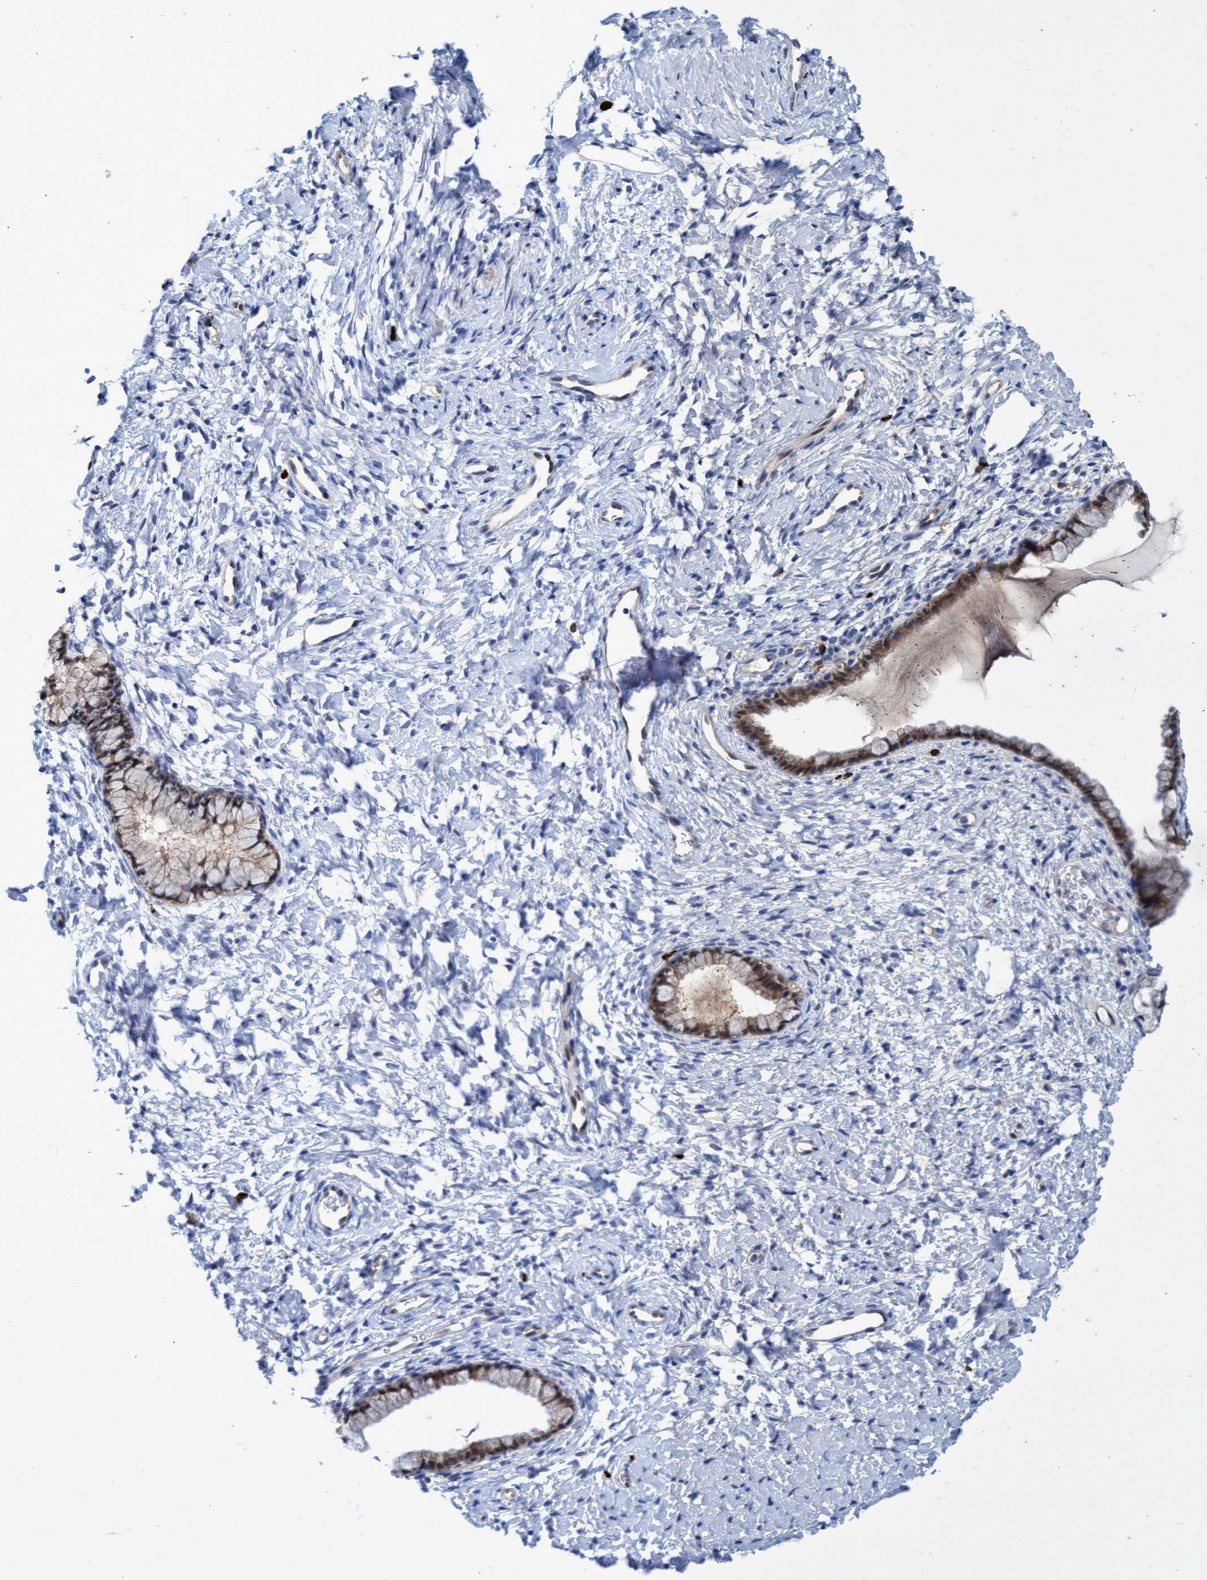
{"staining": {"intensity": "moderate", "quantity": ">75%", "location": "cytoplasmic/membranous"}, "tissue": "cervix", "cell_type": "Glandular cells", "image_type": "normal", "snomed": [{"axis": "morphology", "description": "Normal tissue, NOS"}, {"axis": "topography", "description": "Cervix"}], "caption": "DAB (3,3'-diaminobenzidine) immunohistochemical staining of benign human cervix displays moderate cytoplasmic/membranous protein staining in about >75% of glandular cells. The protein is stained brown, and the nuclei are stained in blue (DAB (3,3'-diaminobenzidine) IHC with brightfield microscopy, high magnification).", "gene": "PNPO", "patient": {"sex": "female", "age": 72}}